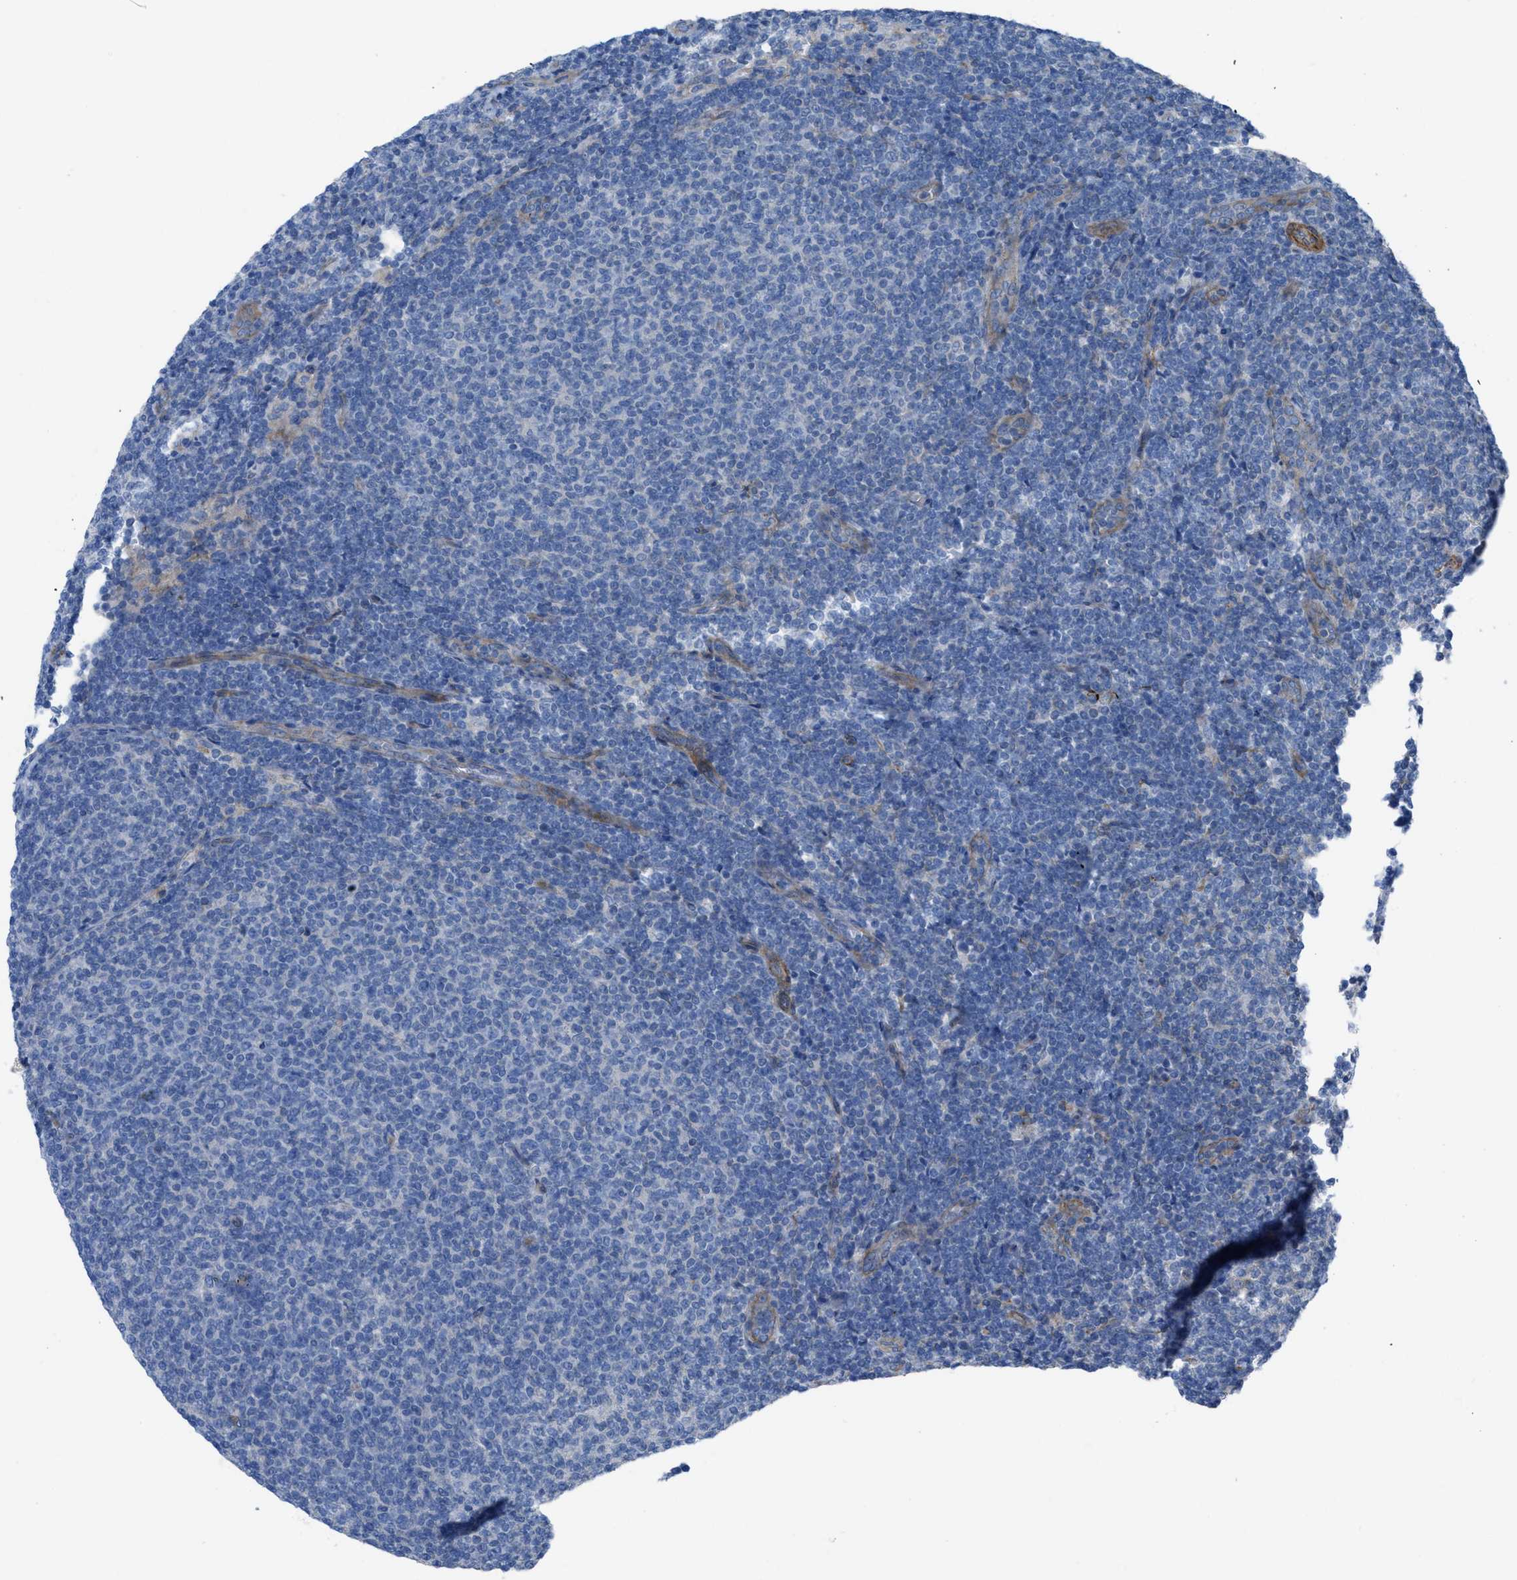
{"staining": {"intensity": "negative", "quantity": "none", "location": "none"}, "tissue": "lymphoma", "cell_type": "Tumor cells", "image_type": "cancer", "snomed": [{"axis": "morphology", "description": "Malignant lymphoma, non-Hodgkin's type, Low grade"}, {"axis": "topography", "description": "Lymph node"}], "caption": "Micrograph shows no significant protein staining in tumor cells of low-grade malignant lymphoma, non-Hodgkin's type. (Stains: DAB (3,3'-diaminobenzidine) IHC with hematoxylin counter stain, Microscopy: brightfield microscopy at high magnification).", "gene": "KCNH7", "patient": {"sex": "male", "age": 66}}